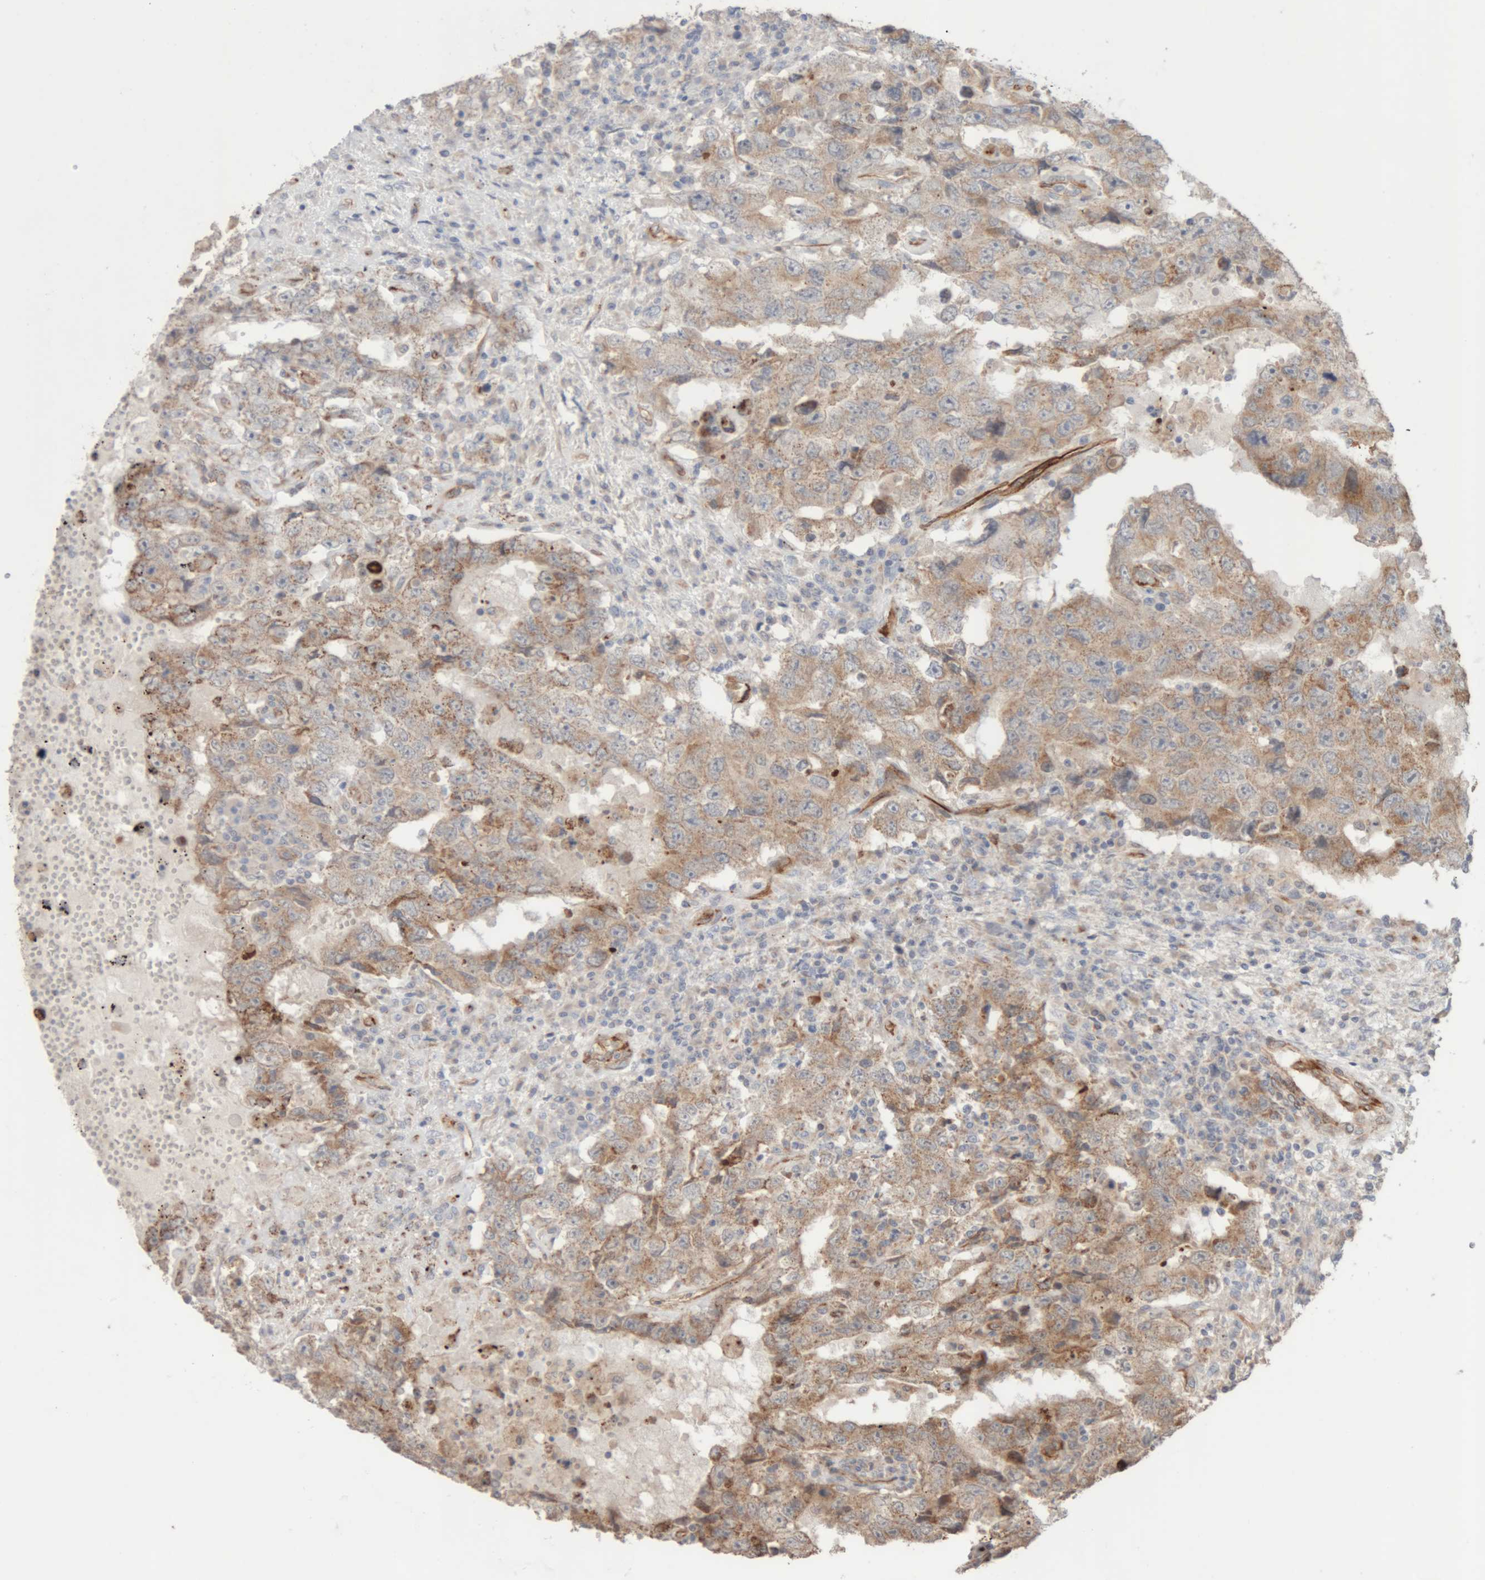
{"staining": {"intensity": "weak", "quantity": "25%-75%", "location": "cytoplasmic/membranous"}, "tissue": "testis cancer", "cell_type": "Tumor cells", "image_type": "cancer", "snomed": [{"axis": "morphology", "description": "Carcinoma, Embryonal, NOS"}, {"axis": "topography", "description": "Testis"}], "caption": "Tumor cells reveal low levels of weak cytoplasmic/membranous expression in about 25%-75% of cells in human testis embryonal carcinoma.", "gene": "RAB32", "patient": {"sex": "male", "age": 26}}